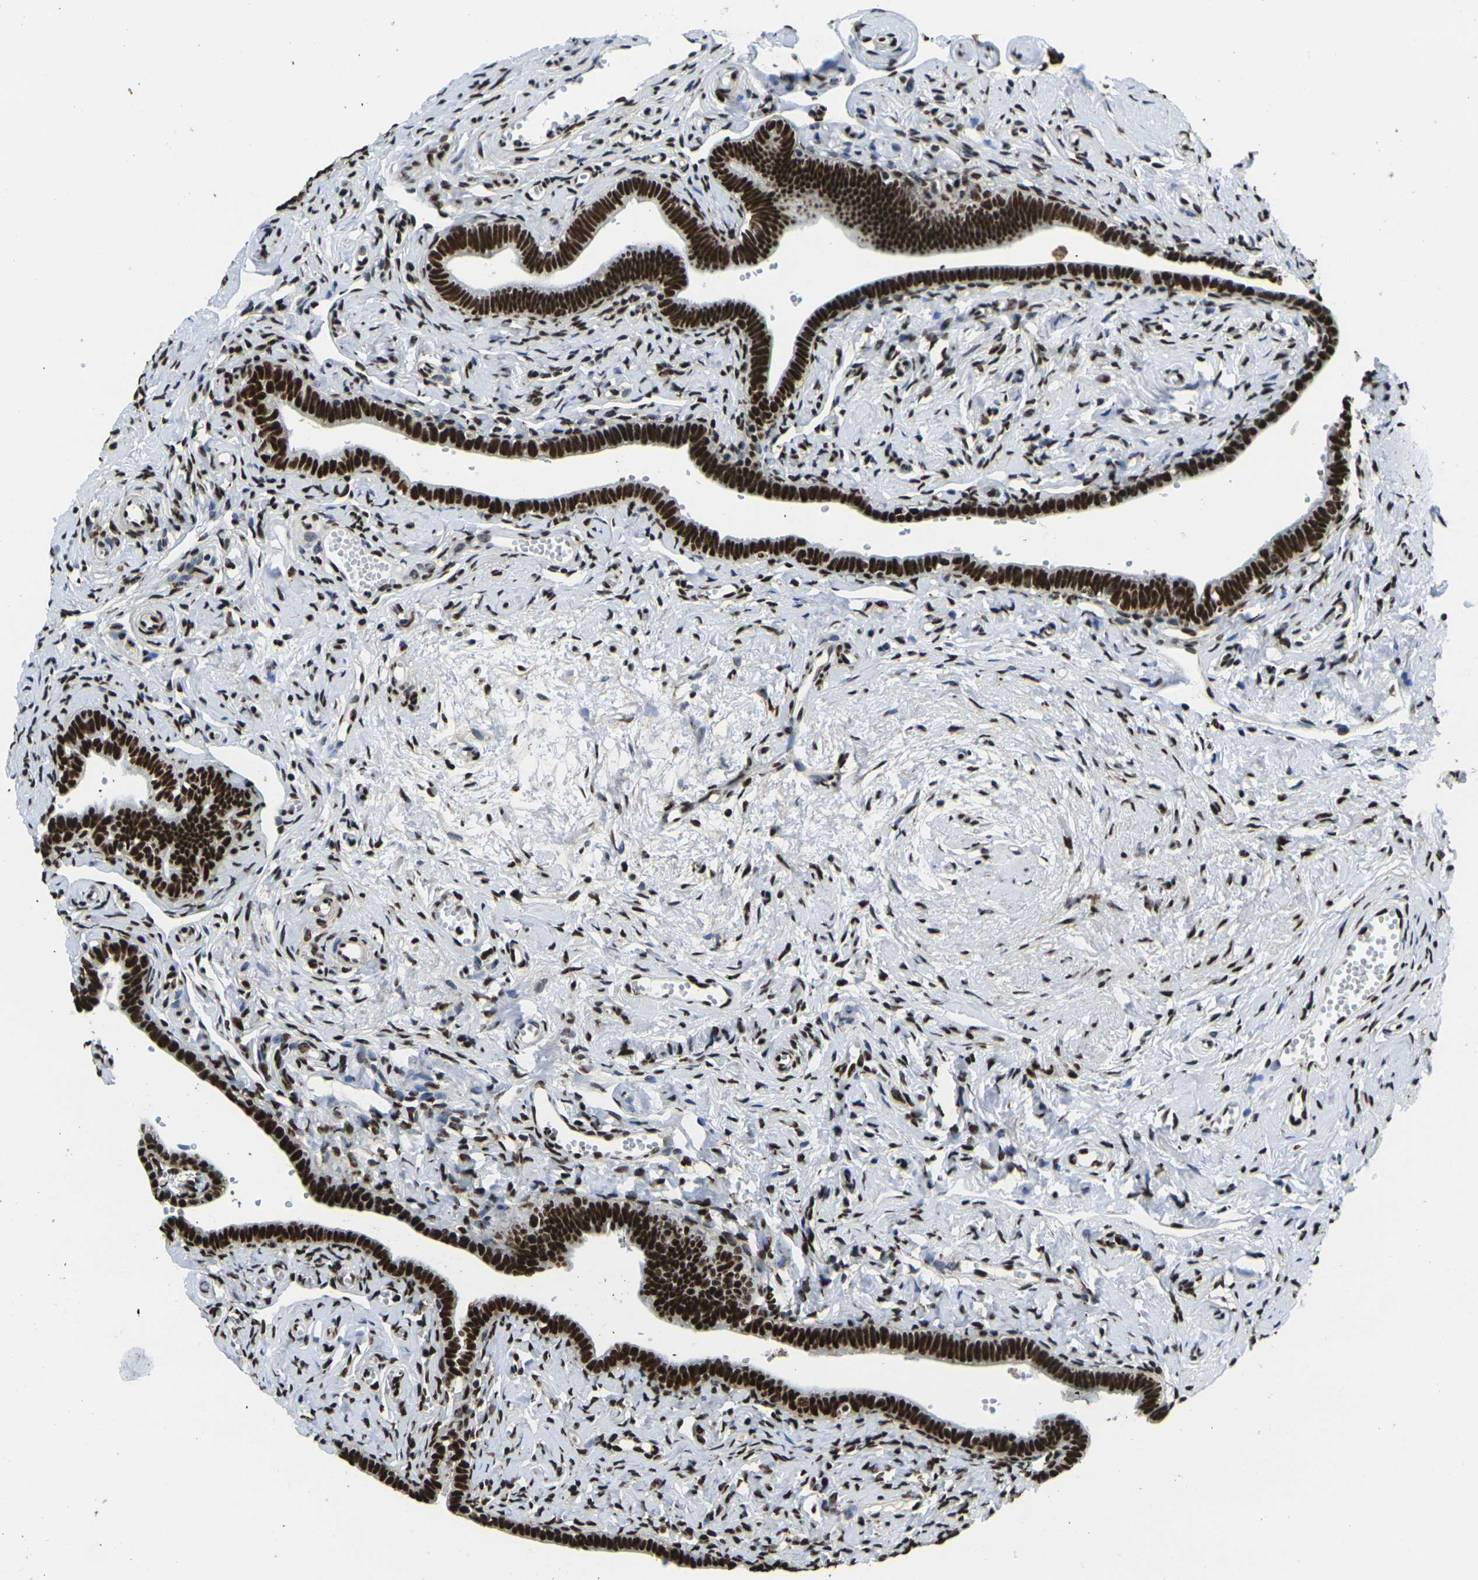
{"staining": {"intensity": "strong", "quantity": ">75%", "location": "nuclear"}, "tissue": "fallopian tube", "cell_type": "Glandular cells", "image_type": "normal", "snomed": [{"axis": "morphology", "description": "Normal tissue, NOS"}, {"axis": "topography", "description": "Fallopian tube"}], "caption": "This micrograph demonstrates immunohistochemistry (IHC) staining of unremarkable human fallopian tube, with high strong nuclear positivity in approximately >75% of glandular cells.", "gene": "SMARCC1", "patient": {"sex": "female", "age": 71}}